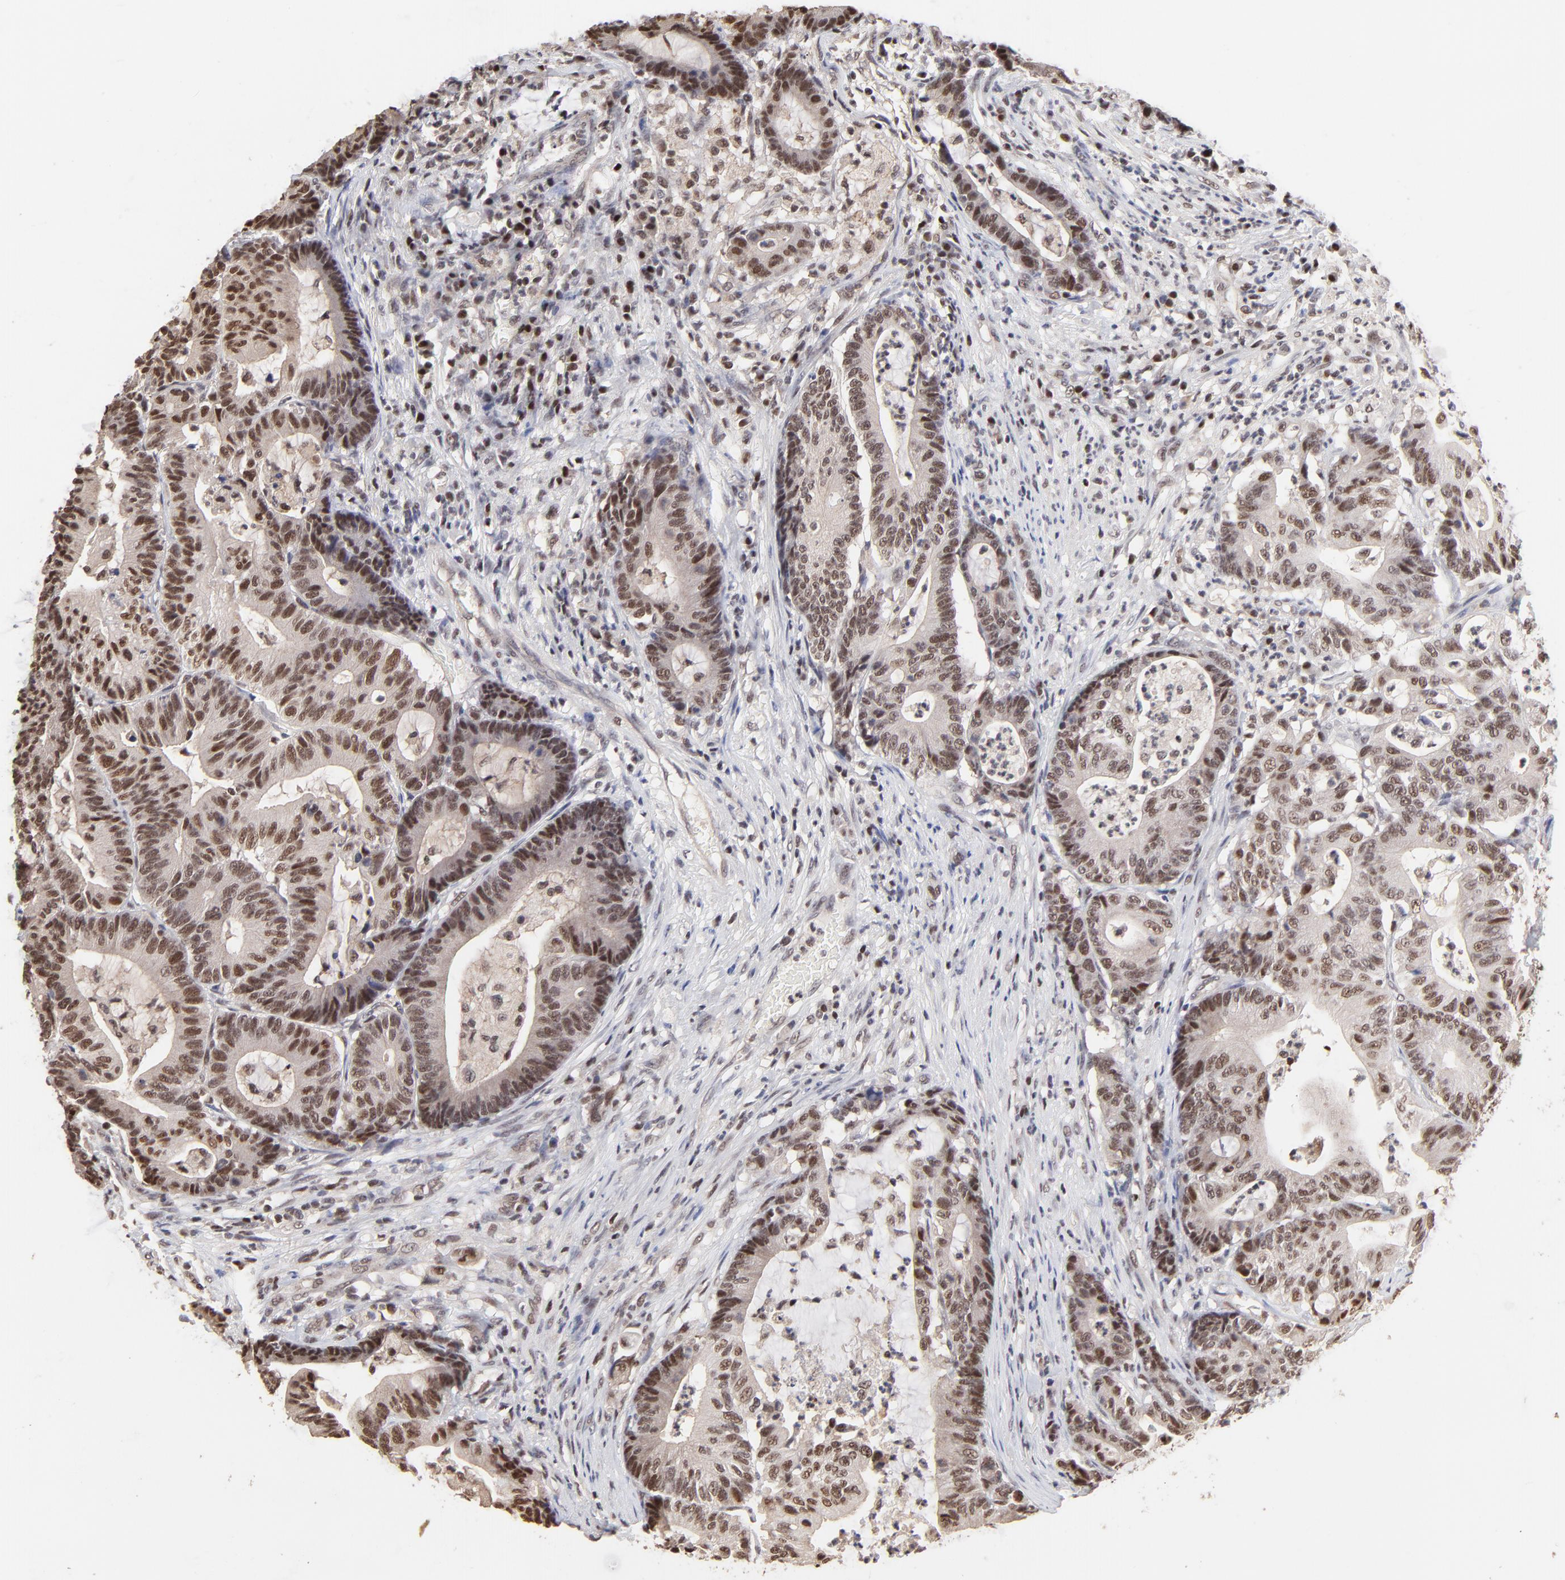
{"staining": {"intensity": "moderate", "quantity": "25%-75%", "location": "nuclear"}, "tissue": "colorectal cancer", "cell_type": "Tumor cells", "image_type": "cancer", "snomed": [{"axis": "morphology", "description": "Adenocarcinoma, NOS"}, {"axis": "topography", "description": "Colon"}], "caption": "A histopathology image showing moderate nuclear expression in approximately 25%-75% of tumor cells in colorectal adenocarcinoma, as visualized by brown immunohistochemical staining.", "gene": "DSN1", "patient": {"sex": "female", "age": 84}}